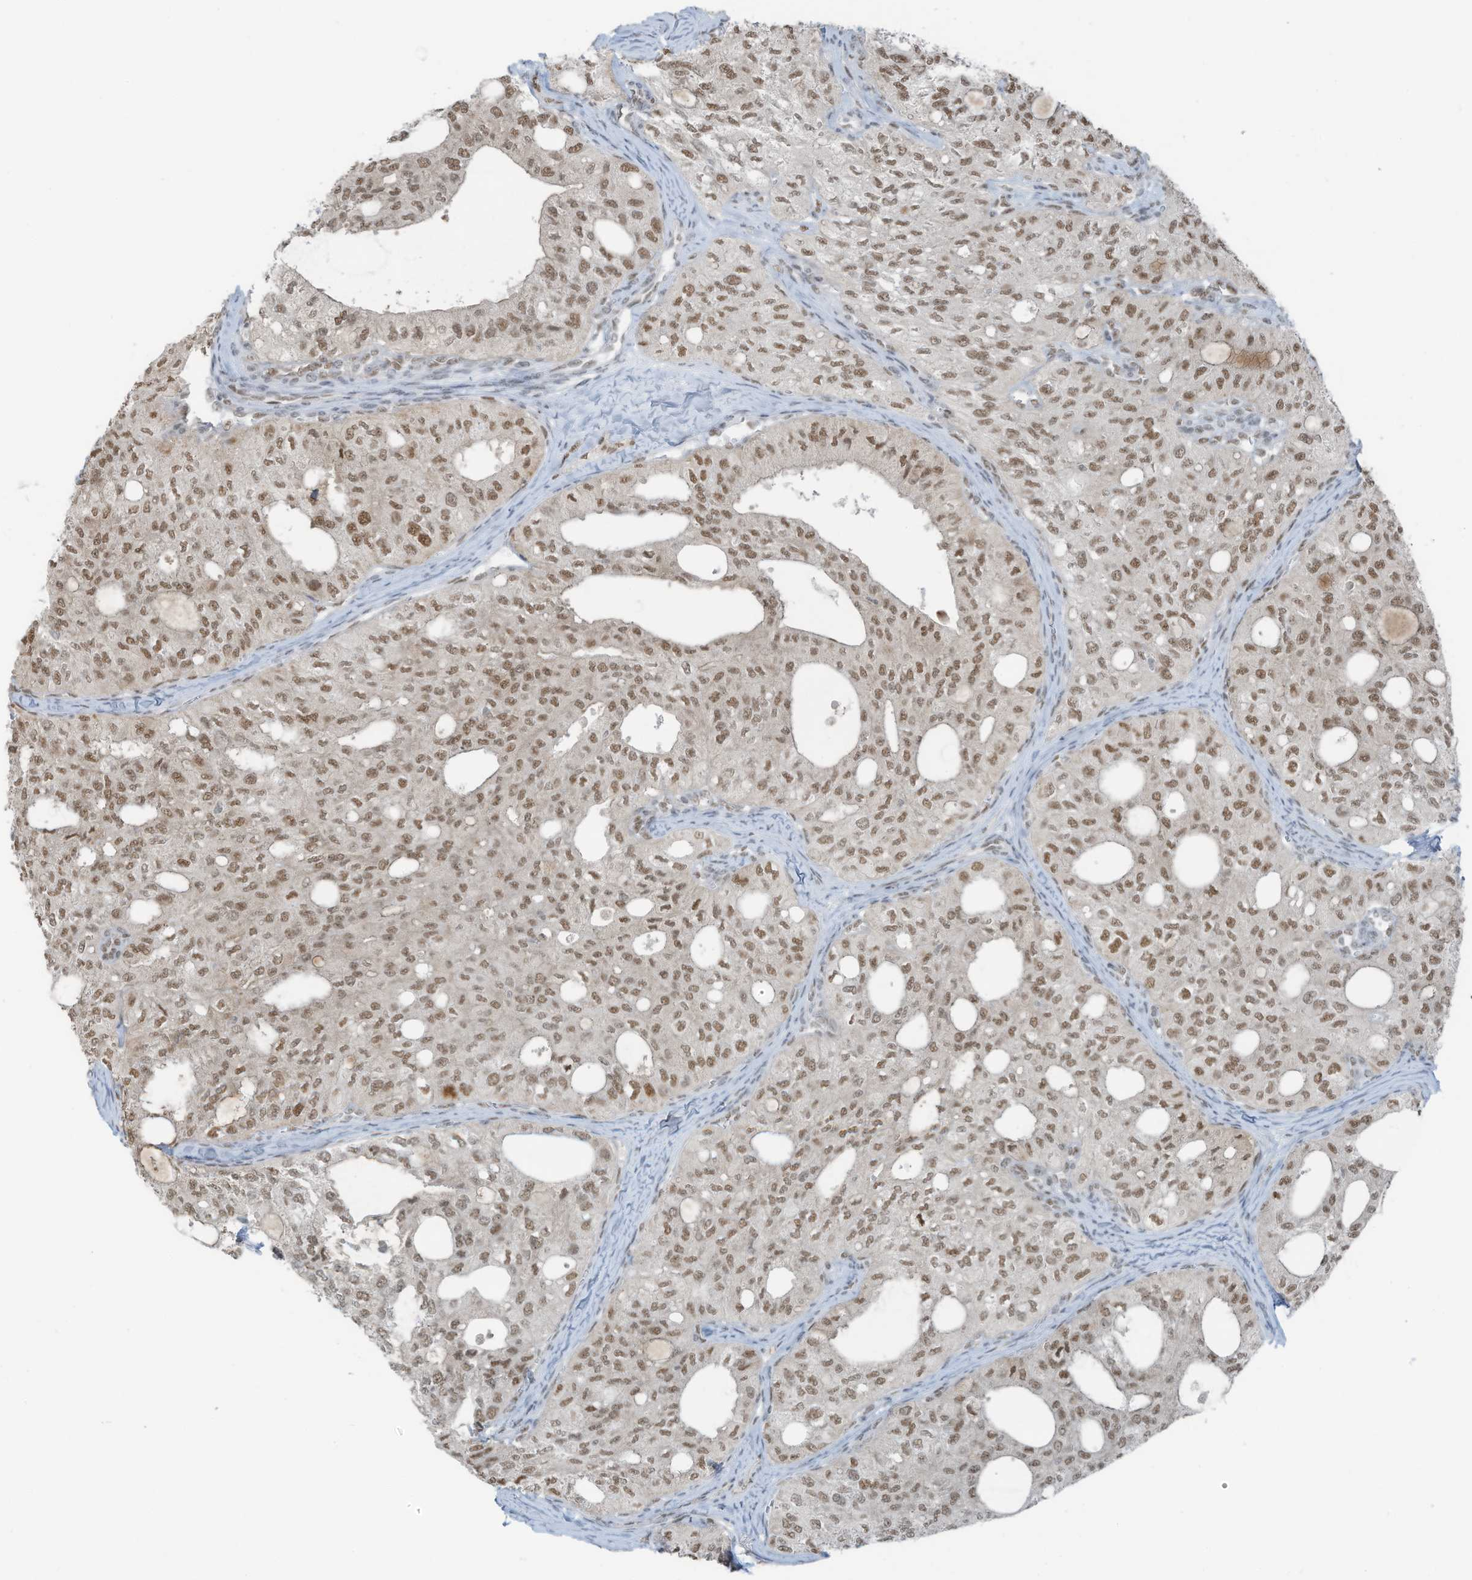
{"staining": {"intensity": "moderate", "quantity": ">75%", "location": "nuclear"}, "tissue": "thyroid cancer", "cell_type": "Tumor cells", "image_type": "cancer", "snomed": [{"axis": "morphology", "description": "Follicular adenoma carcinoma, NOS"}, {"axis": "topography", "description": "Thyroid gland"}], "caption": "Immunohistochemical staining of follicular adenoma carcinoma (thyroid) displays medium levels of moderate nuclear staining in about >75% of tumor cells.", "gene": "WRNIP1", "patient": {"sex": "male", "age": 75}}